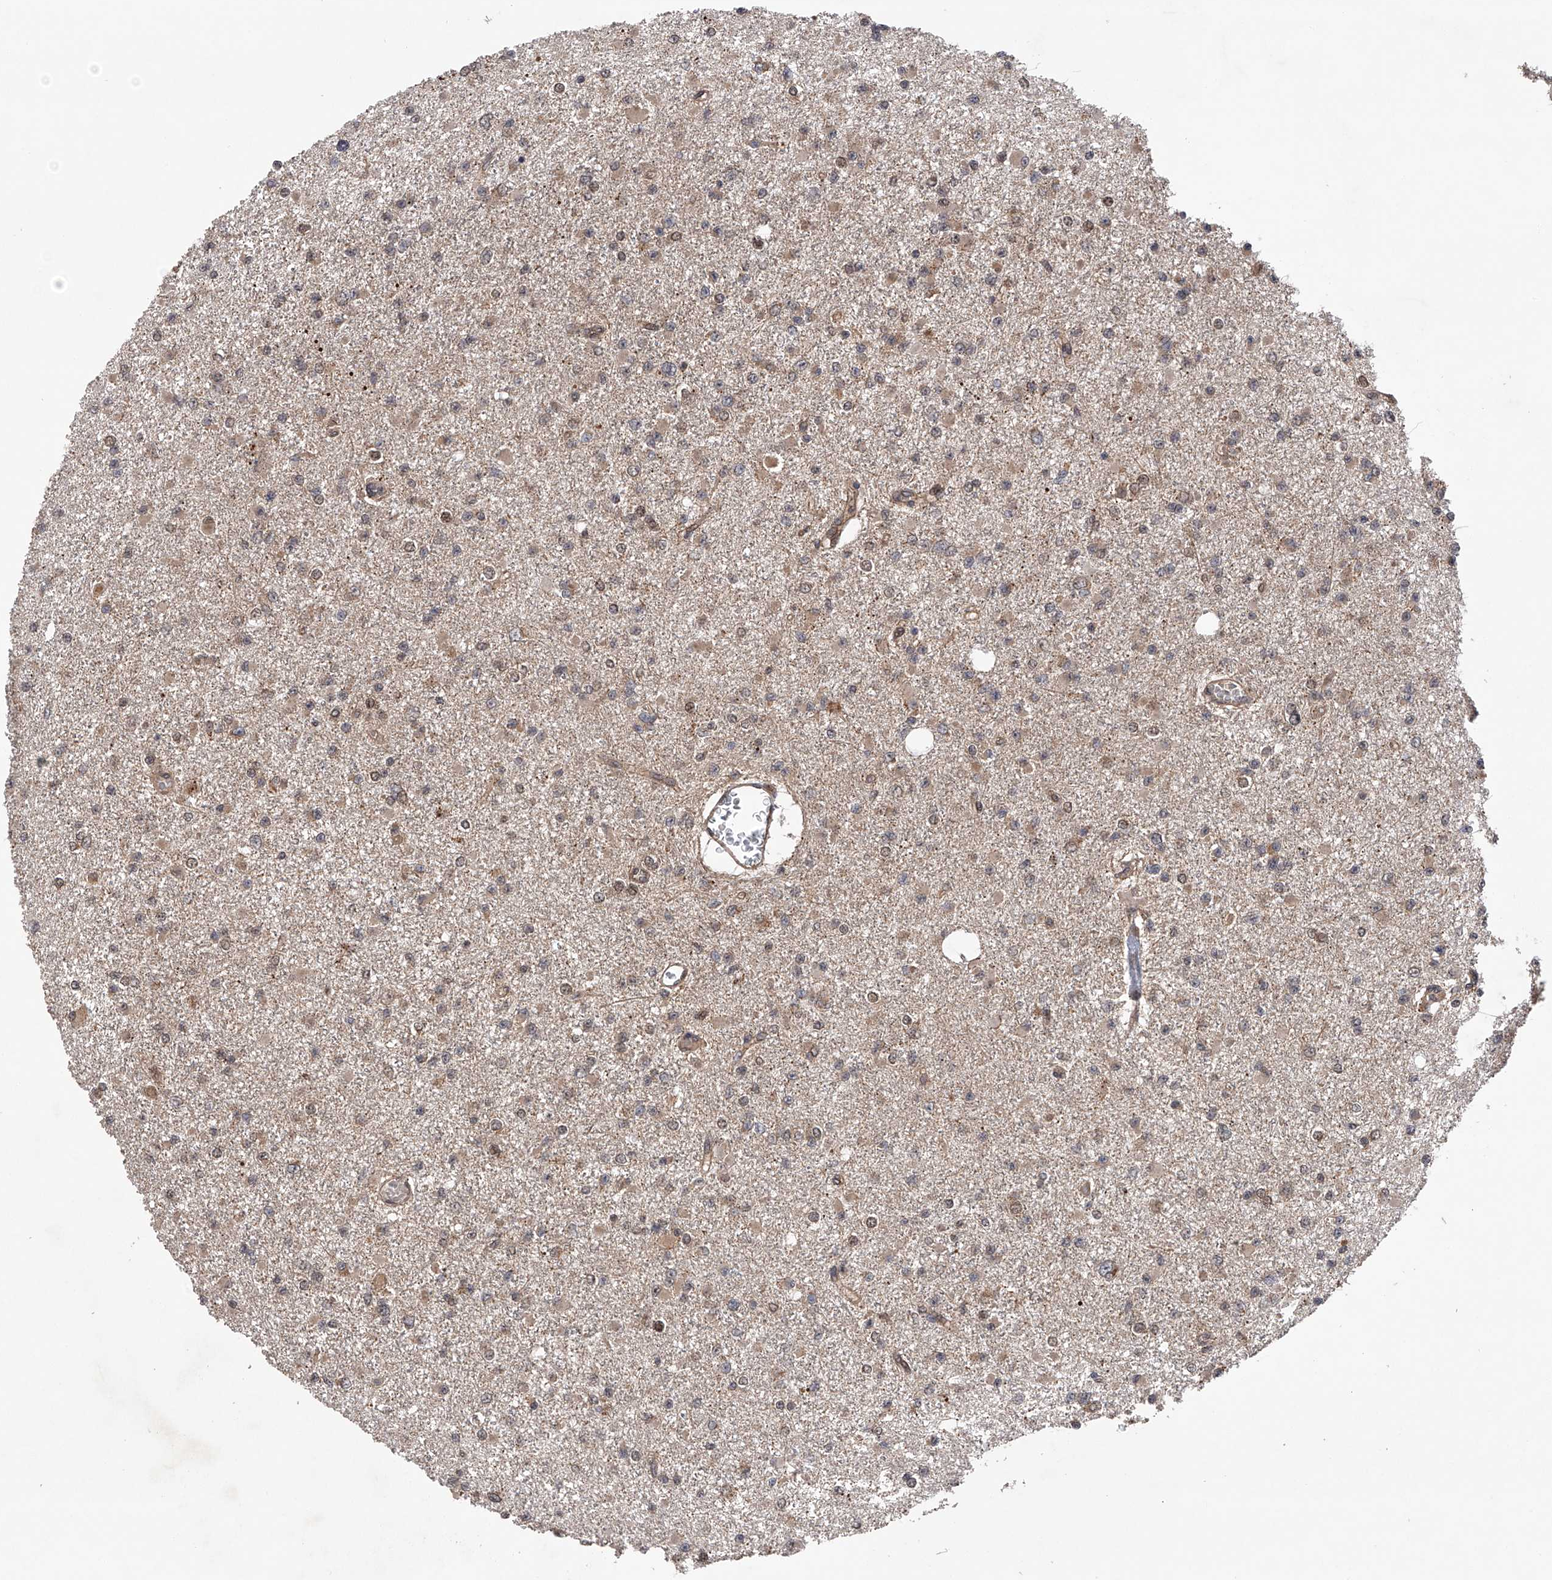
{"staining": {"intensity": "weak", "quantity": ">75%", "location": "cytoplasmic/membranous"}, "tissue": "glioma", "cell_type": "Tumor cells", "image_type": "cancer", "snomed": [{"axis": "morphology", "description": "Glioma, malignant, Low grade"}, {"axis": "topography", "description": "Brain"}], "caption": "Tumor cells demonstrate weak cytoplasmic/membranous expression in approximately >75% of cells in glioma.", "gene": "MAP3K11", "patient": {"sex": "female", "age": 22}}